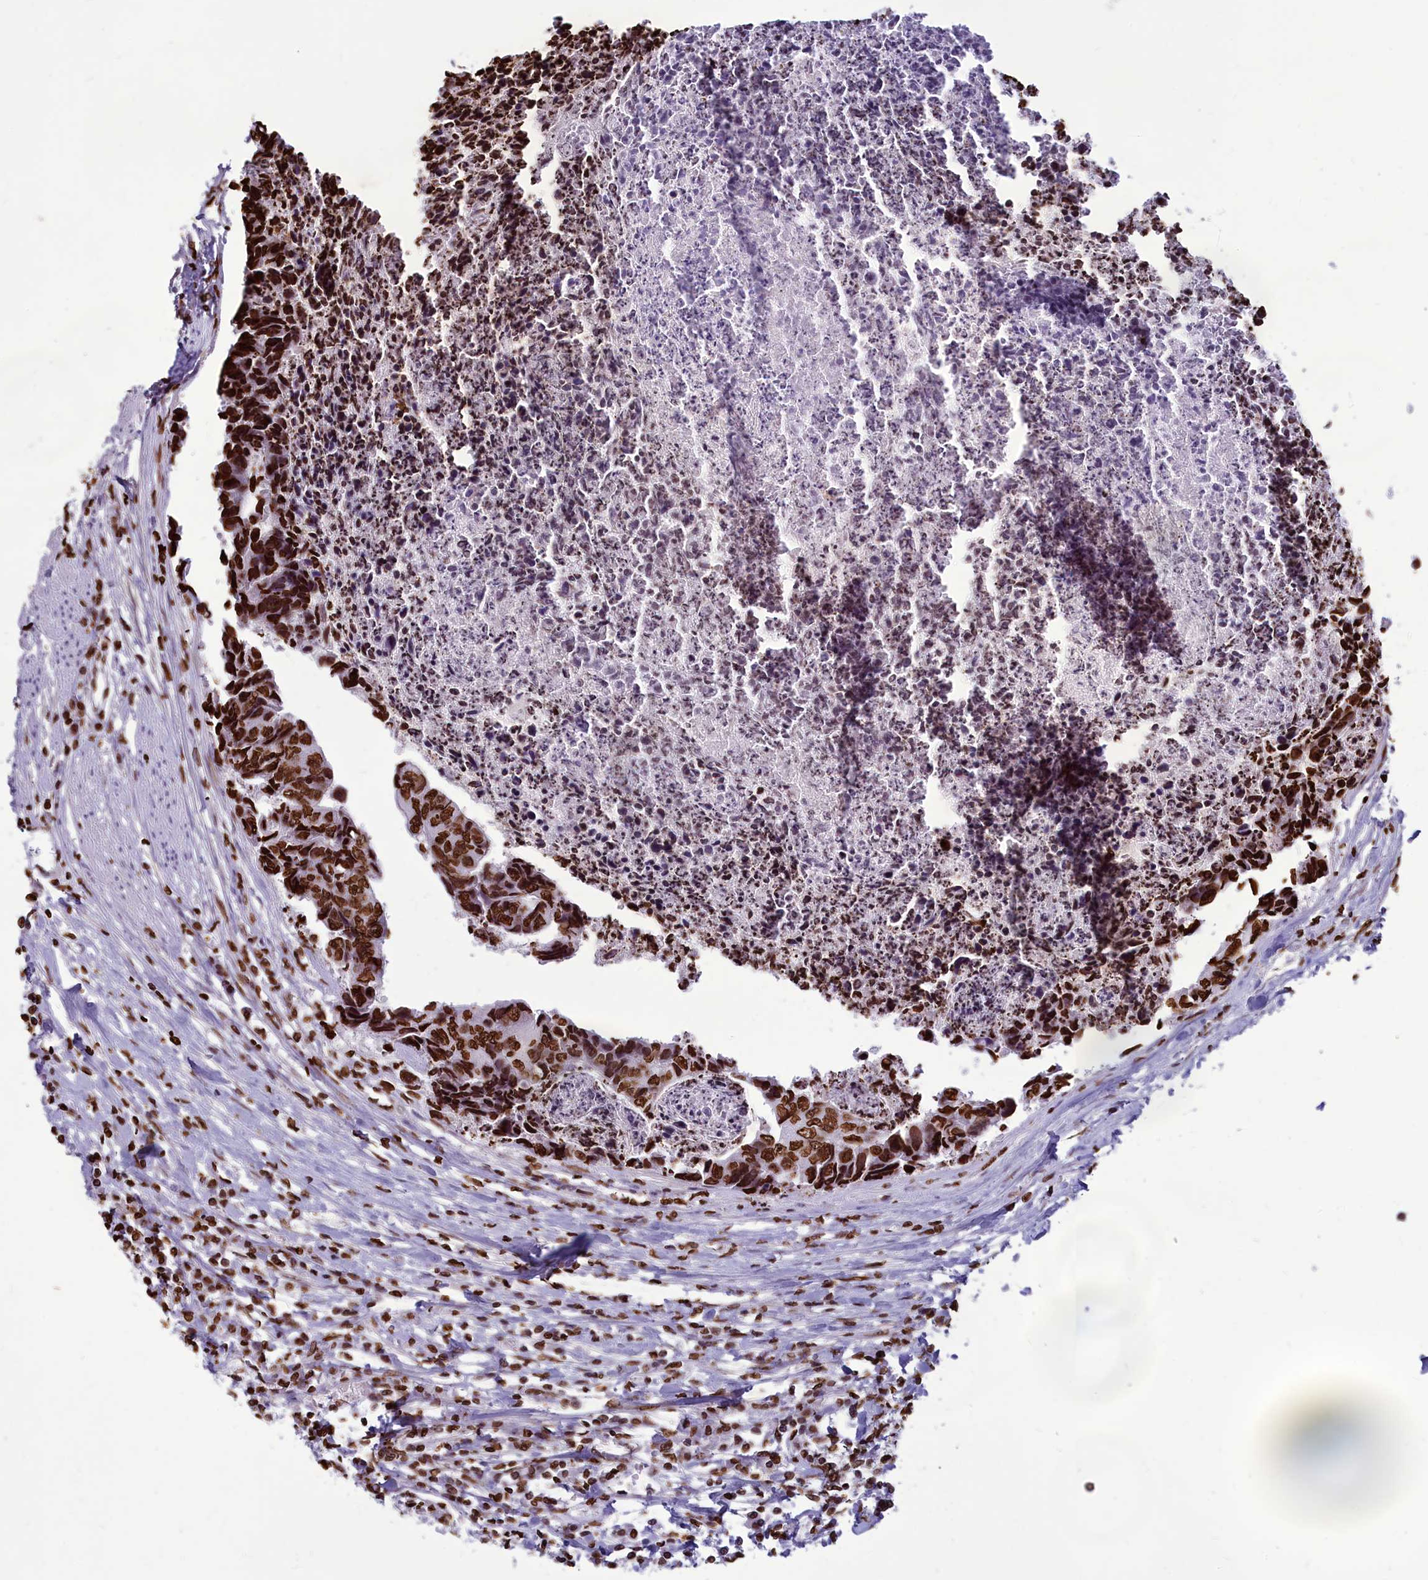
{"staining": {"intensity": "strong", "quantity": ">75%", "location": "nuclear"}, "tissue": "colorectal cancer", "cell_type": "Tumor cells", "image_type": "cancer", "snomed": [{"axis": "morphology", "description": "Adenocarcinoma, NOS"}, {"axis": "topography", "description": "Rectum"}], "caption": "A high amount of strong nuclear expression is seen in approximately >75% of tumor cells in adenocarcinoma (colorectal) tissue. (DAB (3,3'-diaminobenzidine) IHC with brightfield microscopy, high magnification).", "gene": "AKAP17A", "patient": {"sex": "male", "age": 84}}